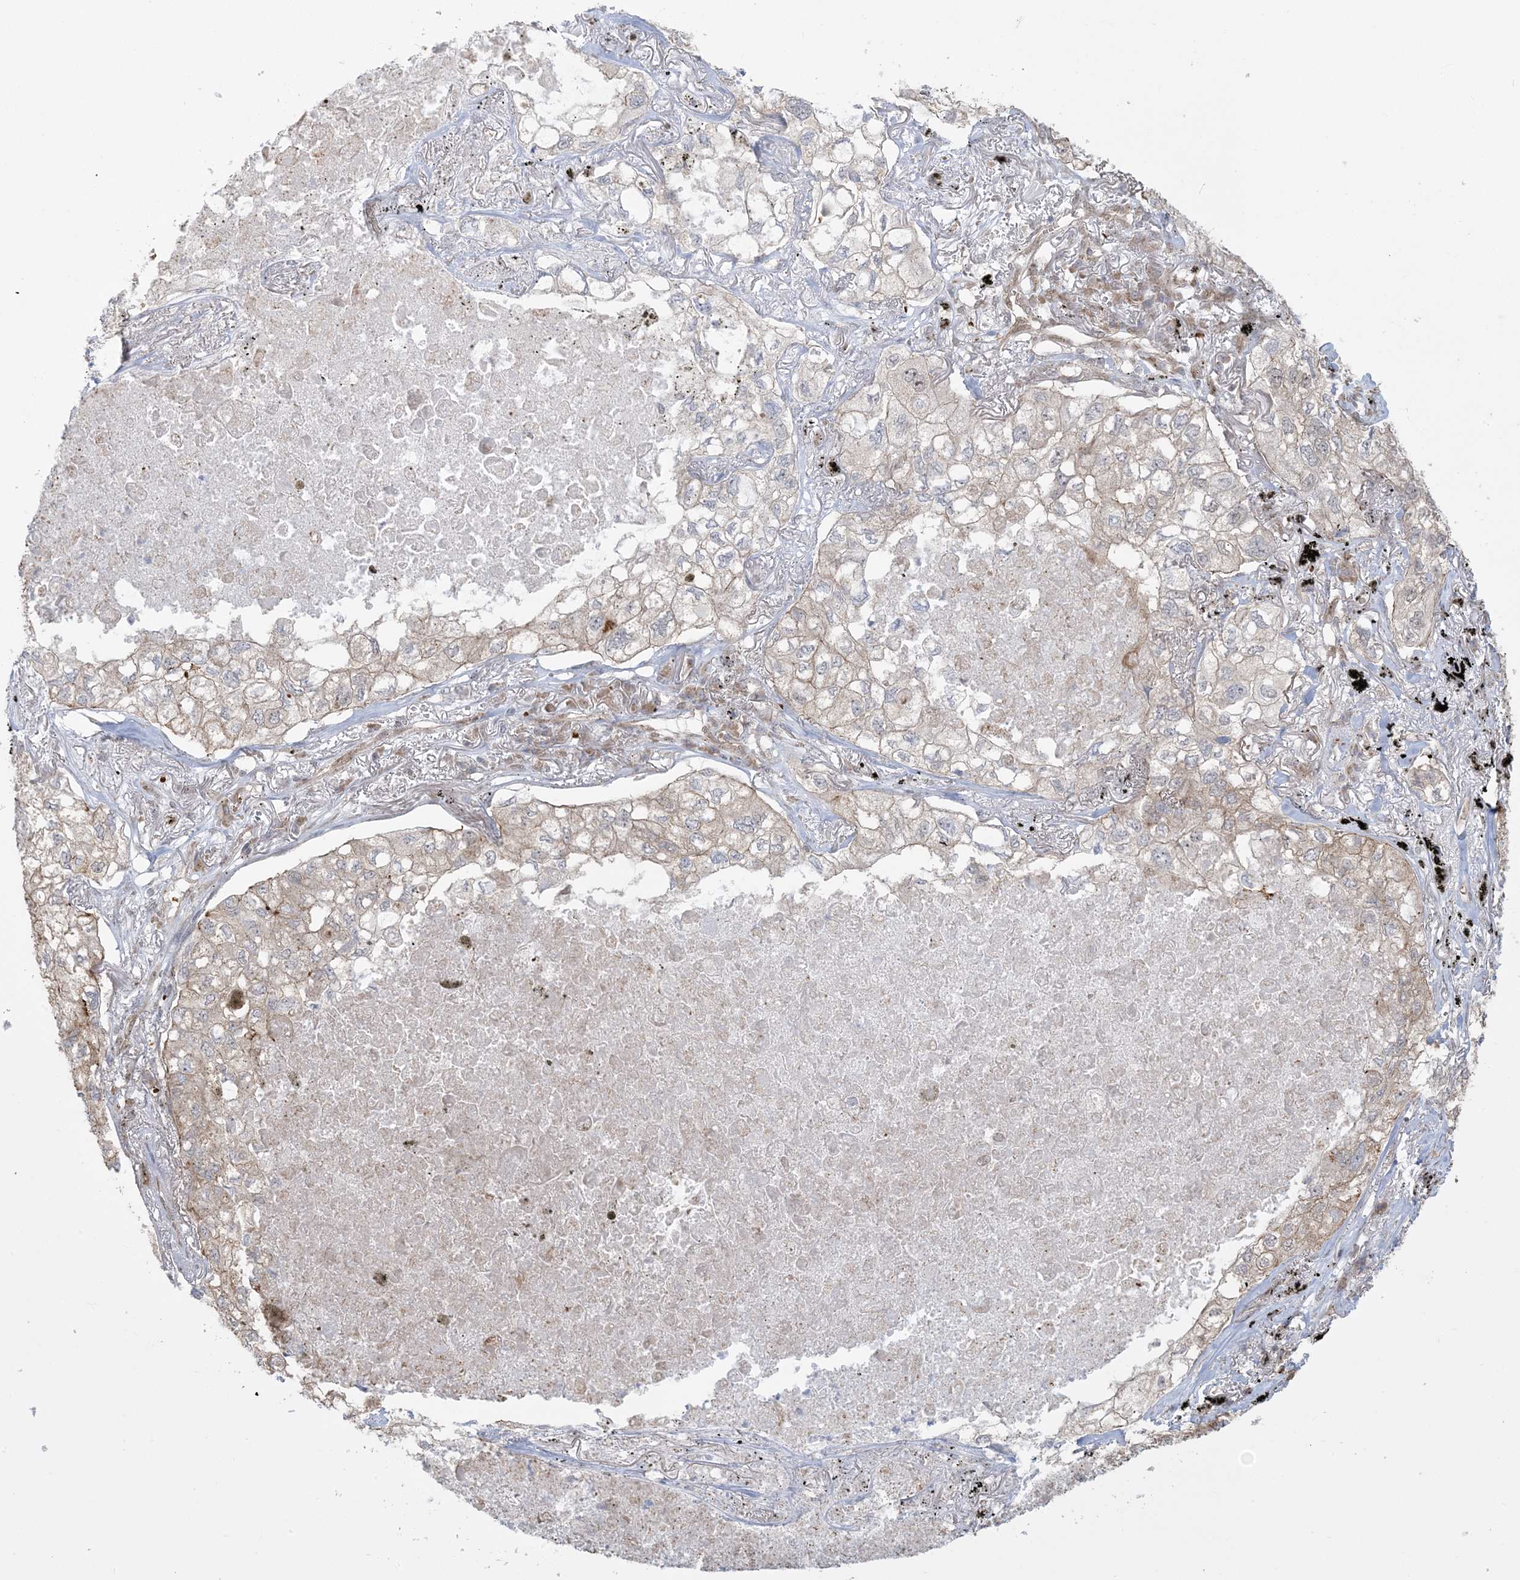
{"staining": {"intensity": "negative", "quantity": "none", "location": "none"}, "tissue": "lung cancer", "cell_type": "Tumor cells", "image_type": "cancer", "snomed": [{"axis": "morphology", "description": "Adenocarcinoma, NOS"}, {"axis": "topography", "description": "Lung"}], "caption": "Human lung cancer stained for a protein using immunohistochemistry displays no positivity in tumor cells.", "gene": "ABCF3", "patient": {"sex": "male", "age": 65}}